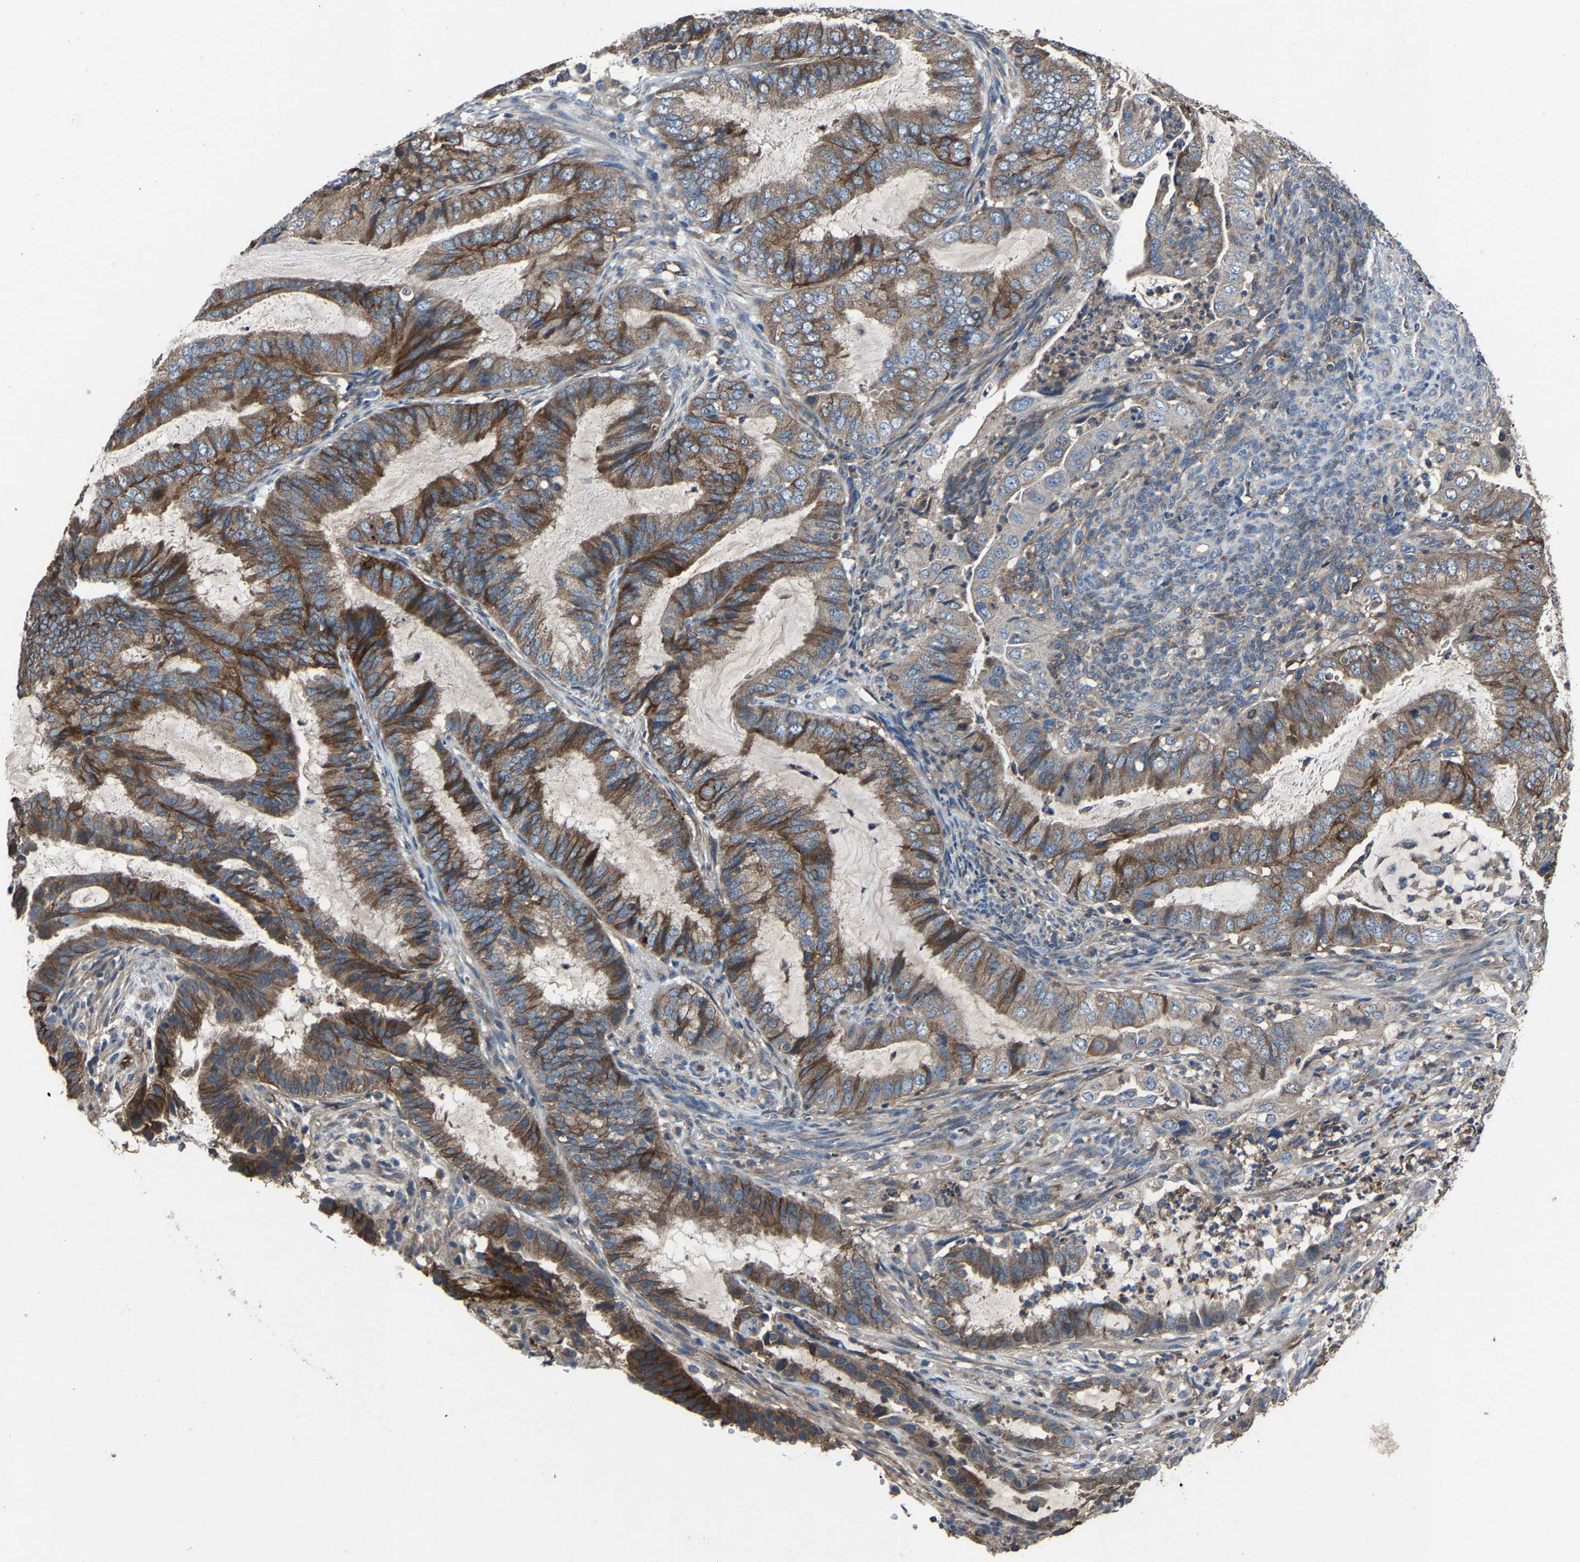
{"staining": {"intensity": "moderate", "quantity": ">75%", "location": "cytoplasmic/membranous"}, "tissue": "endometrial cancer", "cell_type": "Tumor cells", "image_type": "cancer", "snomed": [{"axis": "morphology", "description": "Adenocarcinoma, NOS"}, {"axis": "topography", "description": "Endometrium"}], "caption": "Immunohistochemistry of endometrial adenocarcinoma exhibits medium levels of moderate cytoplasmic/membranous expression in about >75% of tumor cells. (DAB (3,3'-diaminobenzidine) IHC with brightfield microscopy, high magnification).", "gene": "KIAA1958", "patient": {"sex": "female", "age": 51}}